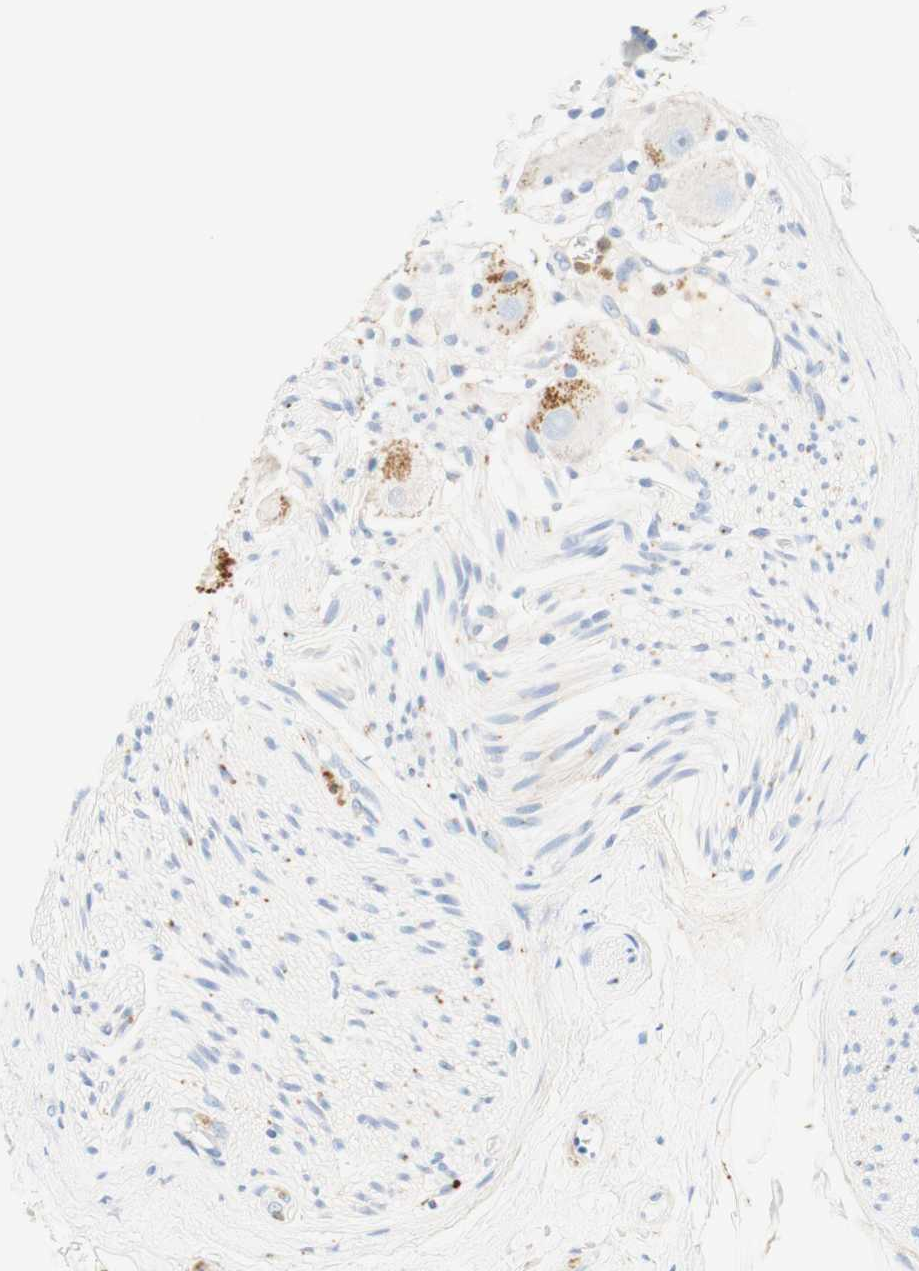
{"staining": {"intensity": "negative", "quantity": "none", "location": "none"}, "tissue": "adipose tissue", "cell_type": "Adipocytes", "image_type": "normal", "snomed": [{"axis": "morphology", "description": "Normal tissue, NOS"}, {"axis": "topography", "description": "Peripheral nerve tissue"}], "caption": "Immunohistochemistry photomicrograph of benign adipose tissue stained for a protein (brown), which demonstrates no expression in adipocytes.", "gene": "CD63", "patient": {"sex": "male", "age": 70}}